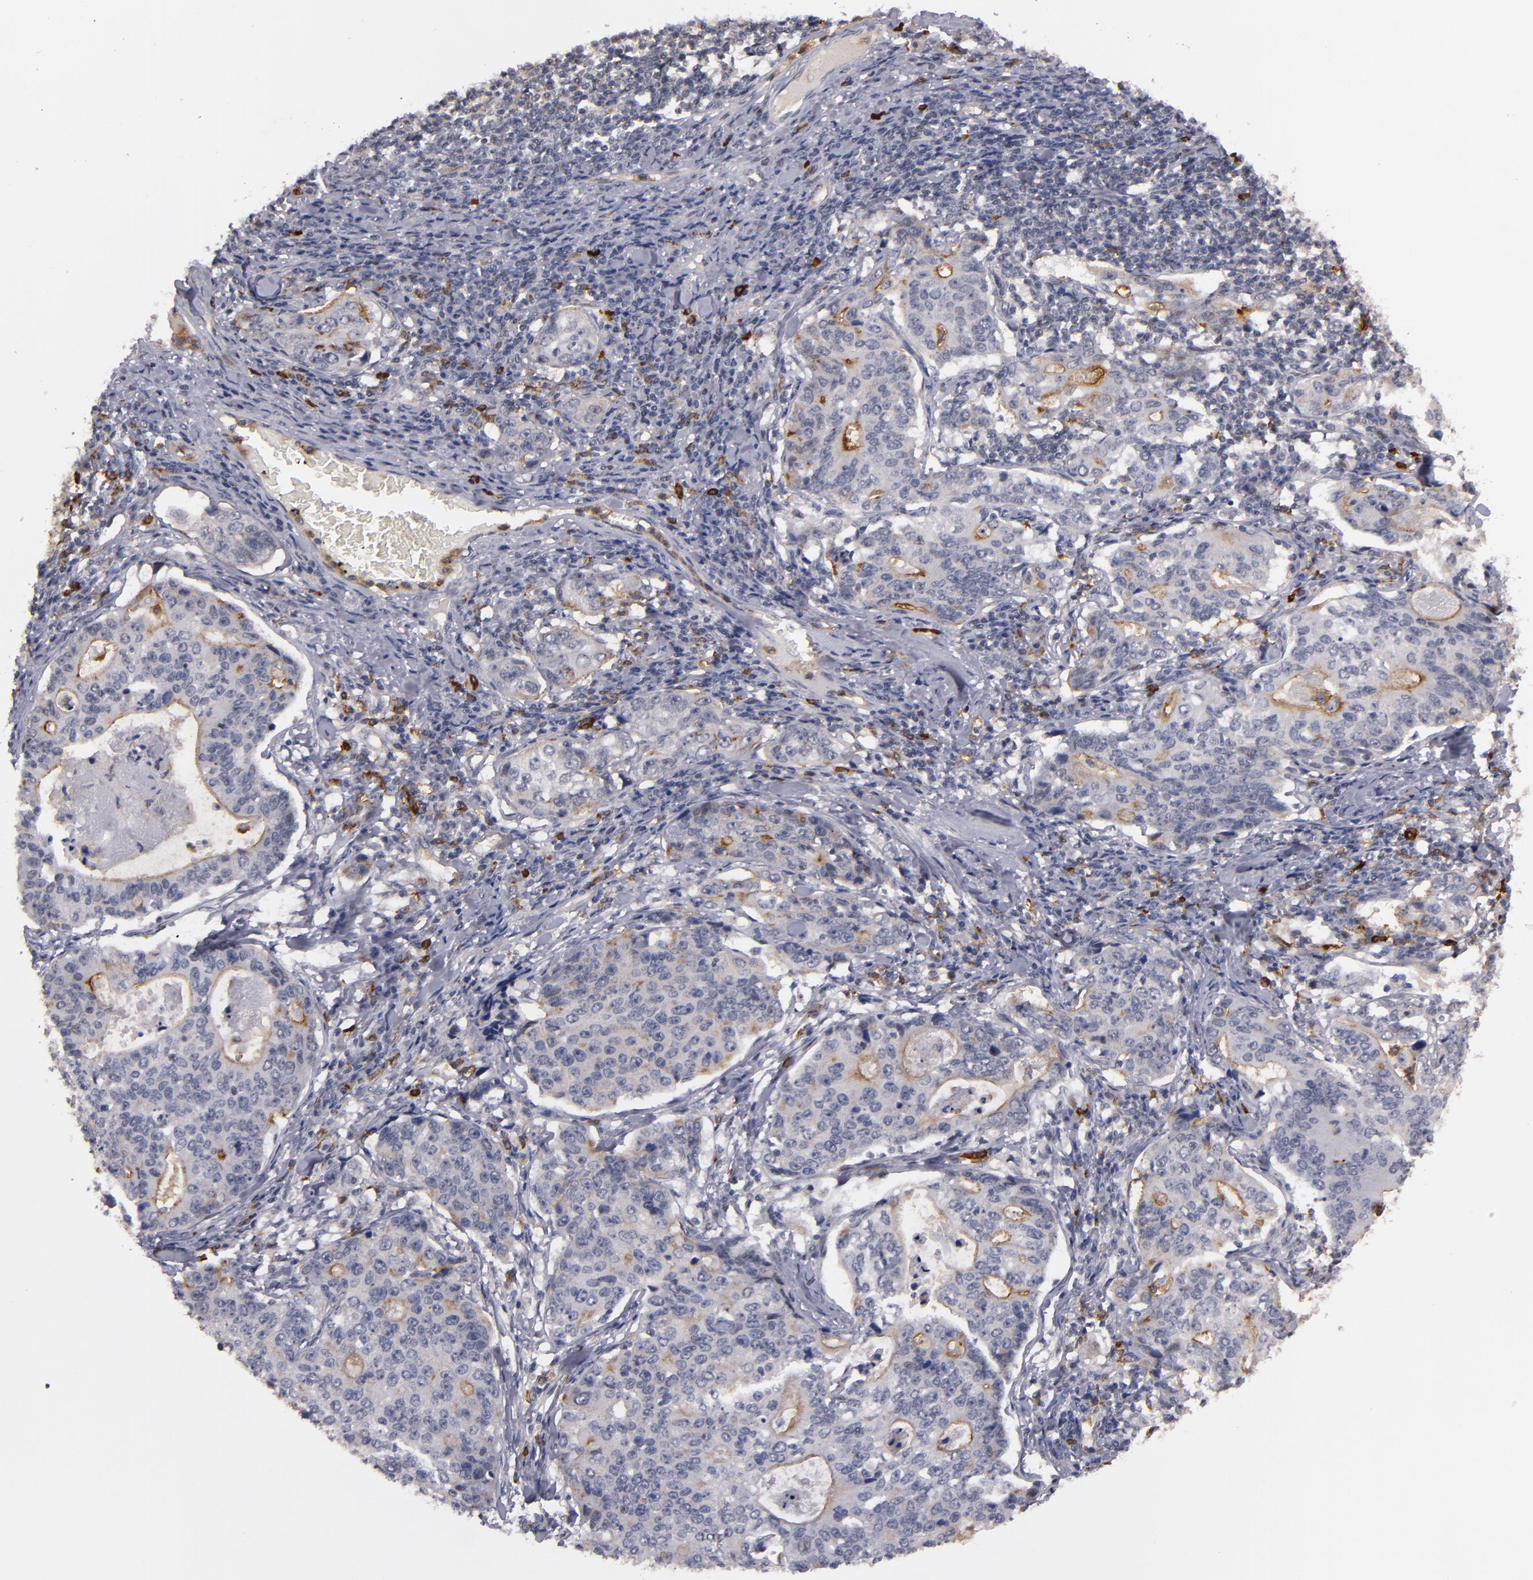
{"staining": {"intensity": "weak", "quantity": ">75%", "location": "cytoplasmic/membranous"}, "tissue": "stomach cancer", "cell_type": "Tumor cells", "image_type": "cancer", "snomed": [{"axis": "morphology", "description": "Adenocarcinoma, NOS"}, {"axis": "topography", "description": "Esophagus"}, {"axis": "topography", "description": "Stomach"}], "caption": "Immunohistochemical staining of stomach cancer demonstrates low levels of weak cytoplasmic/membranous protein staining in approximately >75% of tumor cells.", "gene": "STX3", "patient": {"sex": "male", "age": 74}}